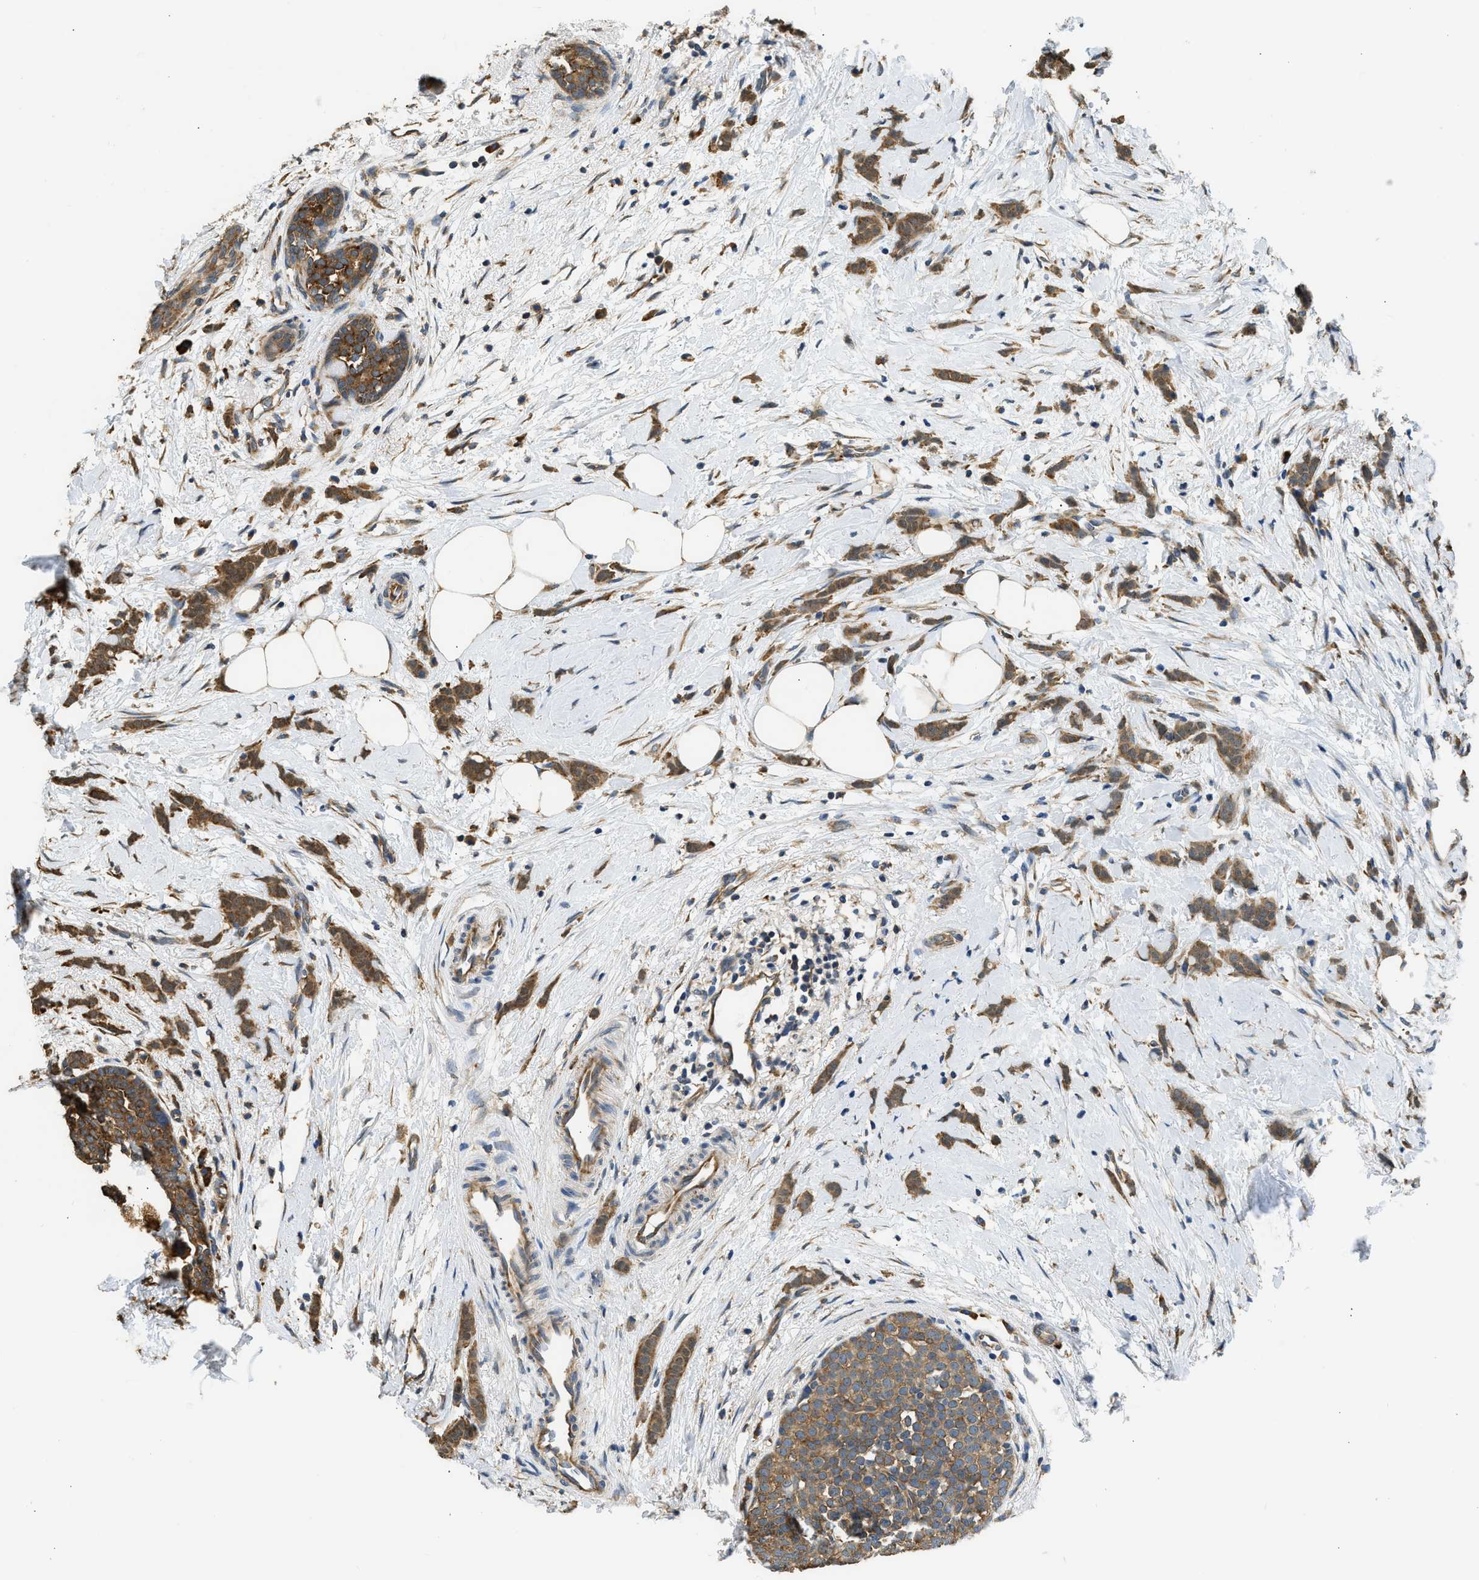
{"staining": {"intensity": "moderate", "quantity": ">75%", "location": "cytoplasmic/membranous"}, "tissue": "breast cancer", "cell_type": "Tumor cells", "image_type": "cancer", "snomed": [{"axis": "morphology", "description": "Lobular carcinoma, in situ"}, {"axis": "morphology", "description": "Lobular carcinoma"}, {"axis": "topography", "description": "Breast"}], "caption": "Breast cancer (lobular carcinoma in situ) was stained to show a protein in brown. There is medium levels of moderate cytoplasmic/membranous staining in about >75% of tumor cells.", "gene": "SLC36A4", "patient": {"sex": "female", "age": 41}}